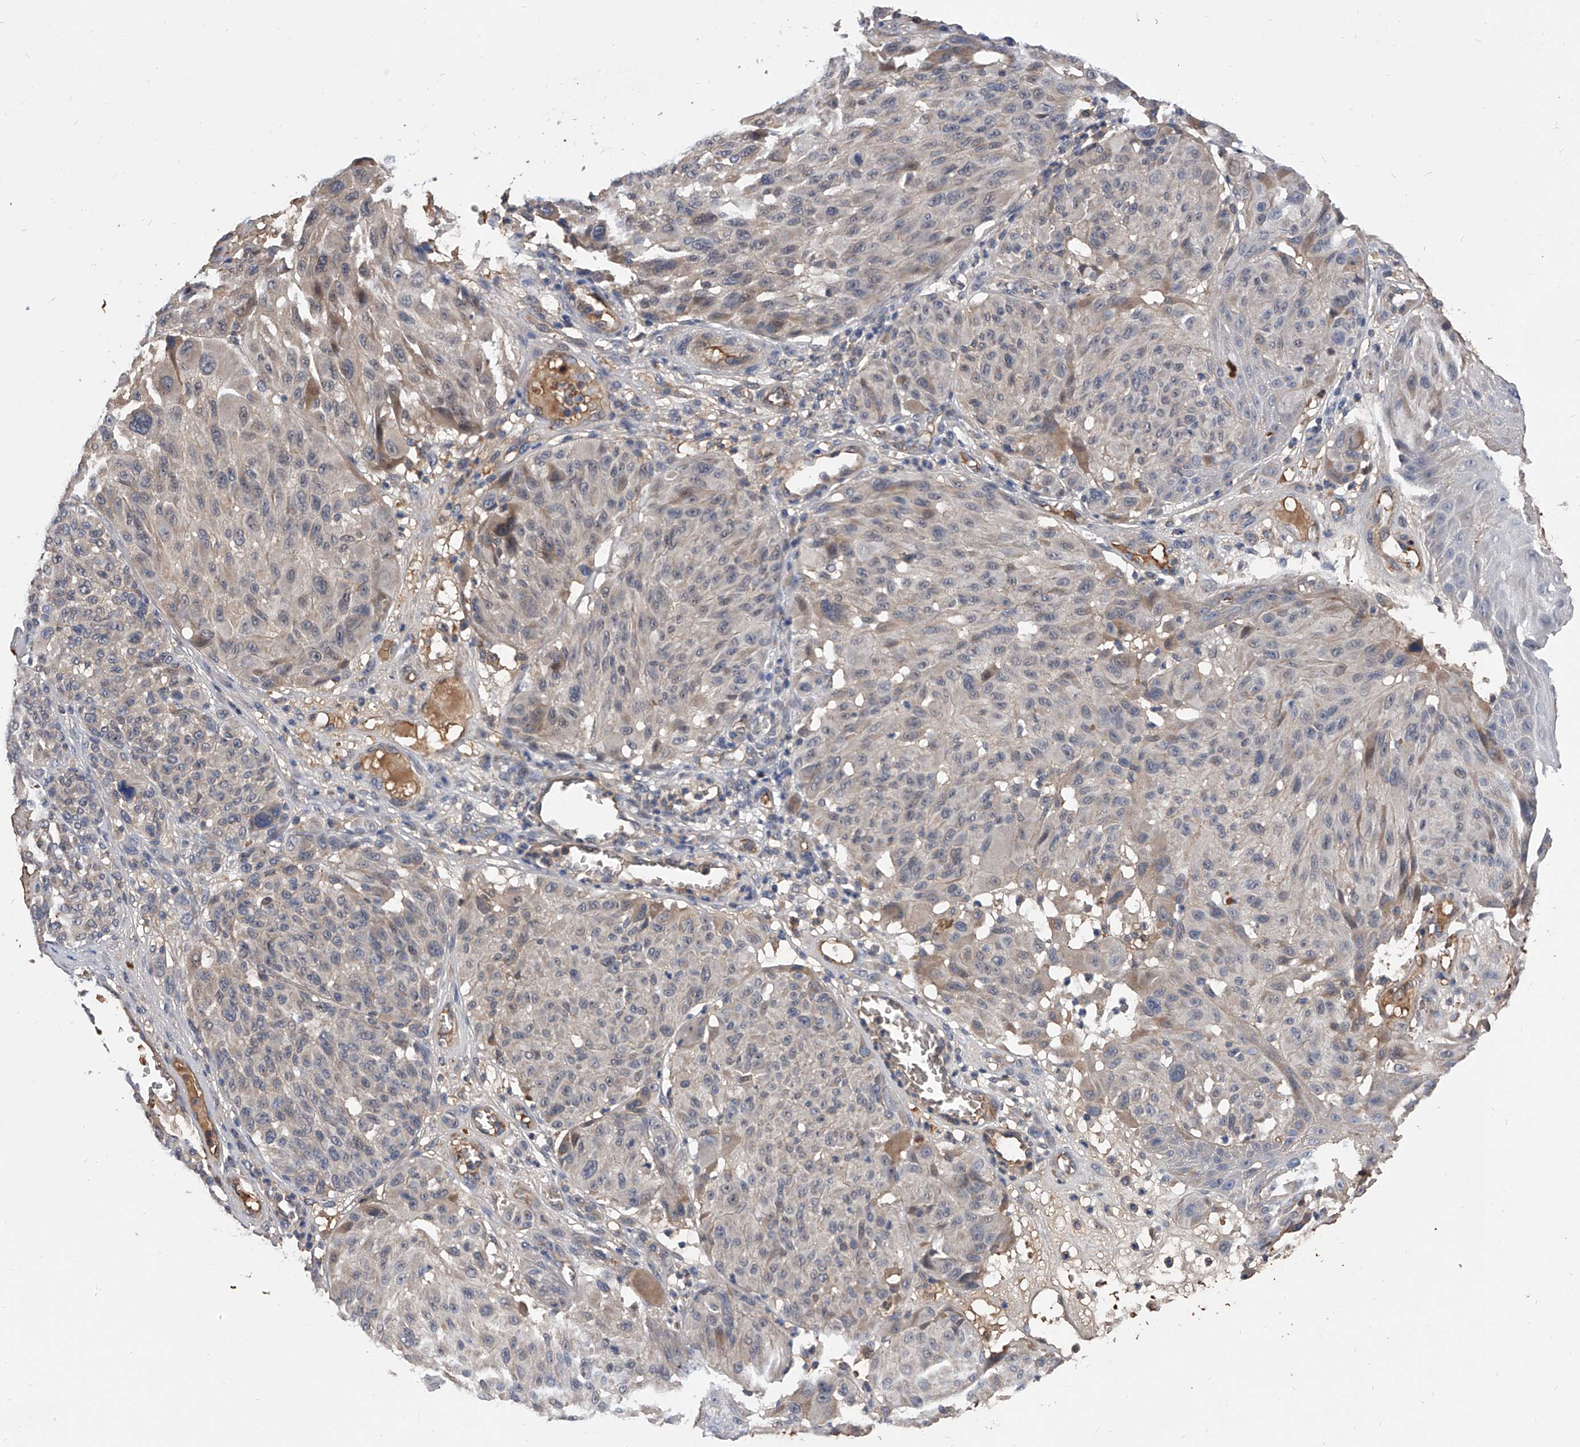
{"staining": {"intensity": "negative", "quantity": "none", "location": "none"}, "tissue": "melanoma", "cell_type": "Tumor cells", "image_type": "cancer", "snomed": [{"axis": "morphology", "description": "Malignant melanoma, NOS"}, {"axis": "topography", "description": "Skin"}], "caption": "Immunohistochemistry (IHC) photomicrograph of neoplastic tissue: malignant melanoma stained with DAB (3,3'-diaminobenzidine) exhibits no significant protein positivity in tumor cells.", "gene": "ZNF25", "patient": {"sex": "male", "age": 83}}